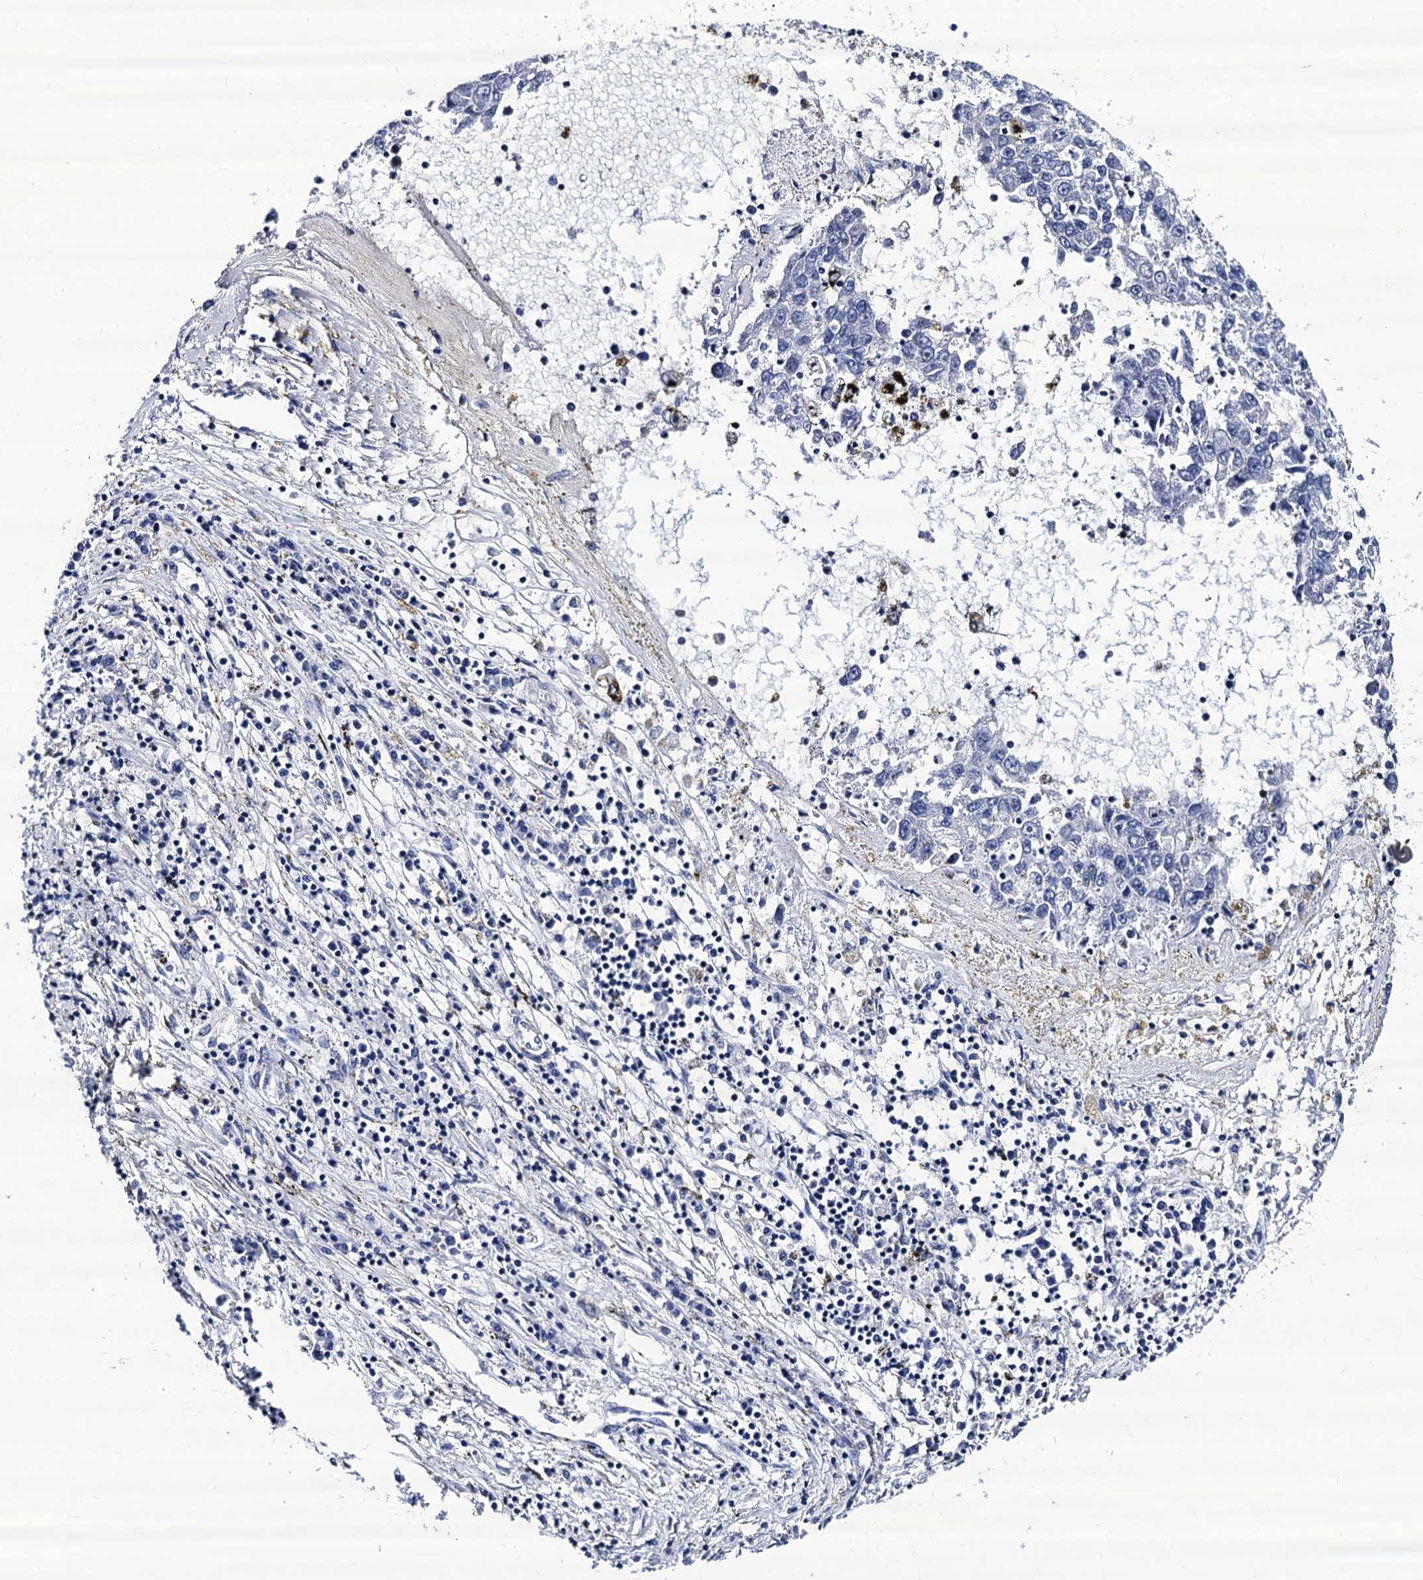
{"staining": {"intensity": "negative", "quantity": "none", "location": "none"}, "tissue": "liver cancer", "cell_type": "Tumor cells", "image_type": "cancer", "snomed": [{"axis": "morphology", "description": "Carcinoma, Hepatocellular, NOS"}, {"axis": "topography", "description": "Liver"}], "caption": "Liver cancer (hepatocellular carcinoma) was stained to show a protein in brown. There is no significant expression in tumor cells.", "gene": "LRRC30", "patient": {"sex": "male", "age": 49}}